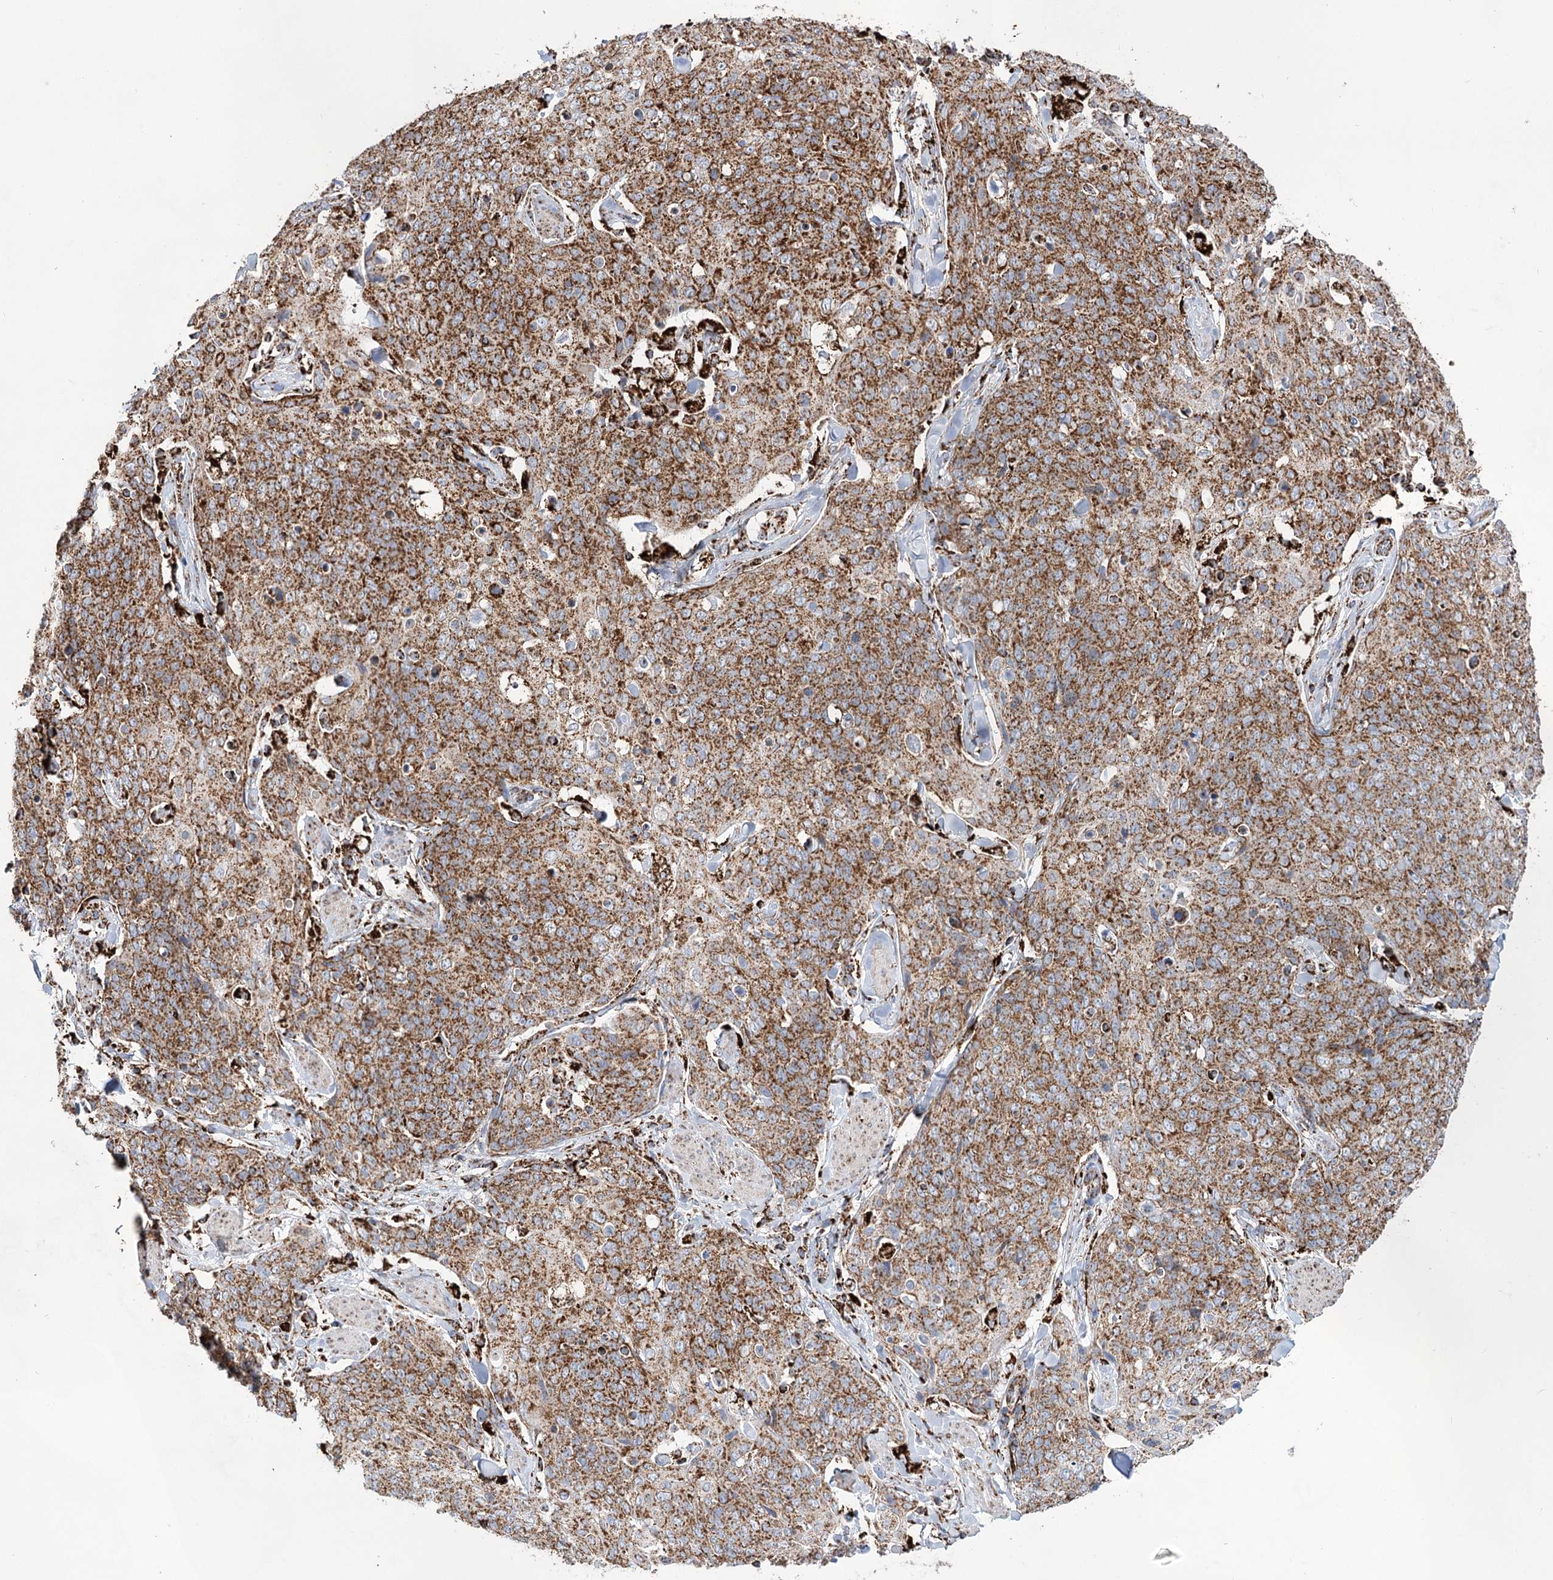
{"staining": {"intensity": "moderate", "quantity": ">75%", "location": "cytoplasmic/membranous"}, "tissue": "skin cancer", "cell_type": "Tumor cells", "image_type": "cancer", "snomed": [{"axis": "morphology", "description": "Squamous cell carcinoma, NOS"}, {"axis": "topography", "description": "Skin"}, {"axis": "topography", "description": "Vulva"}], "caption": "Immunohistochemical staining of squamous cell carcinoma (skin) displays medium levels of moderate cytoplasmic/membranous expression in approximately >75% of tumor cells.", "gene": "NADK2", "patient": {"sex": "female", "age": 85}}